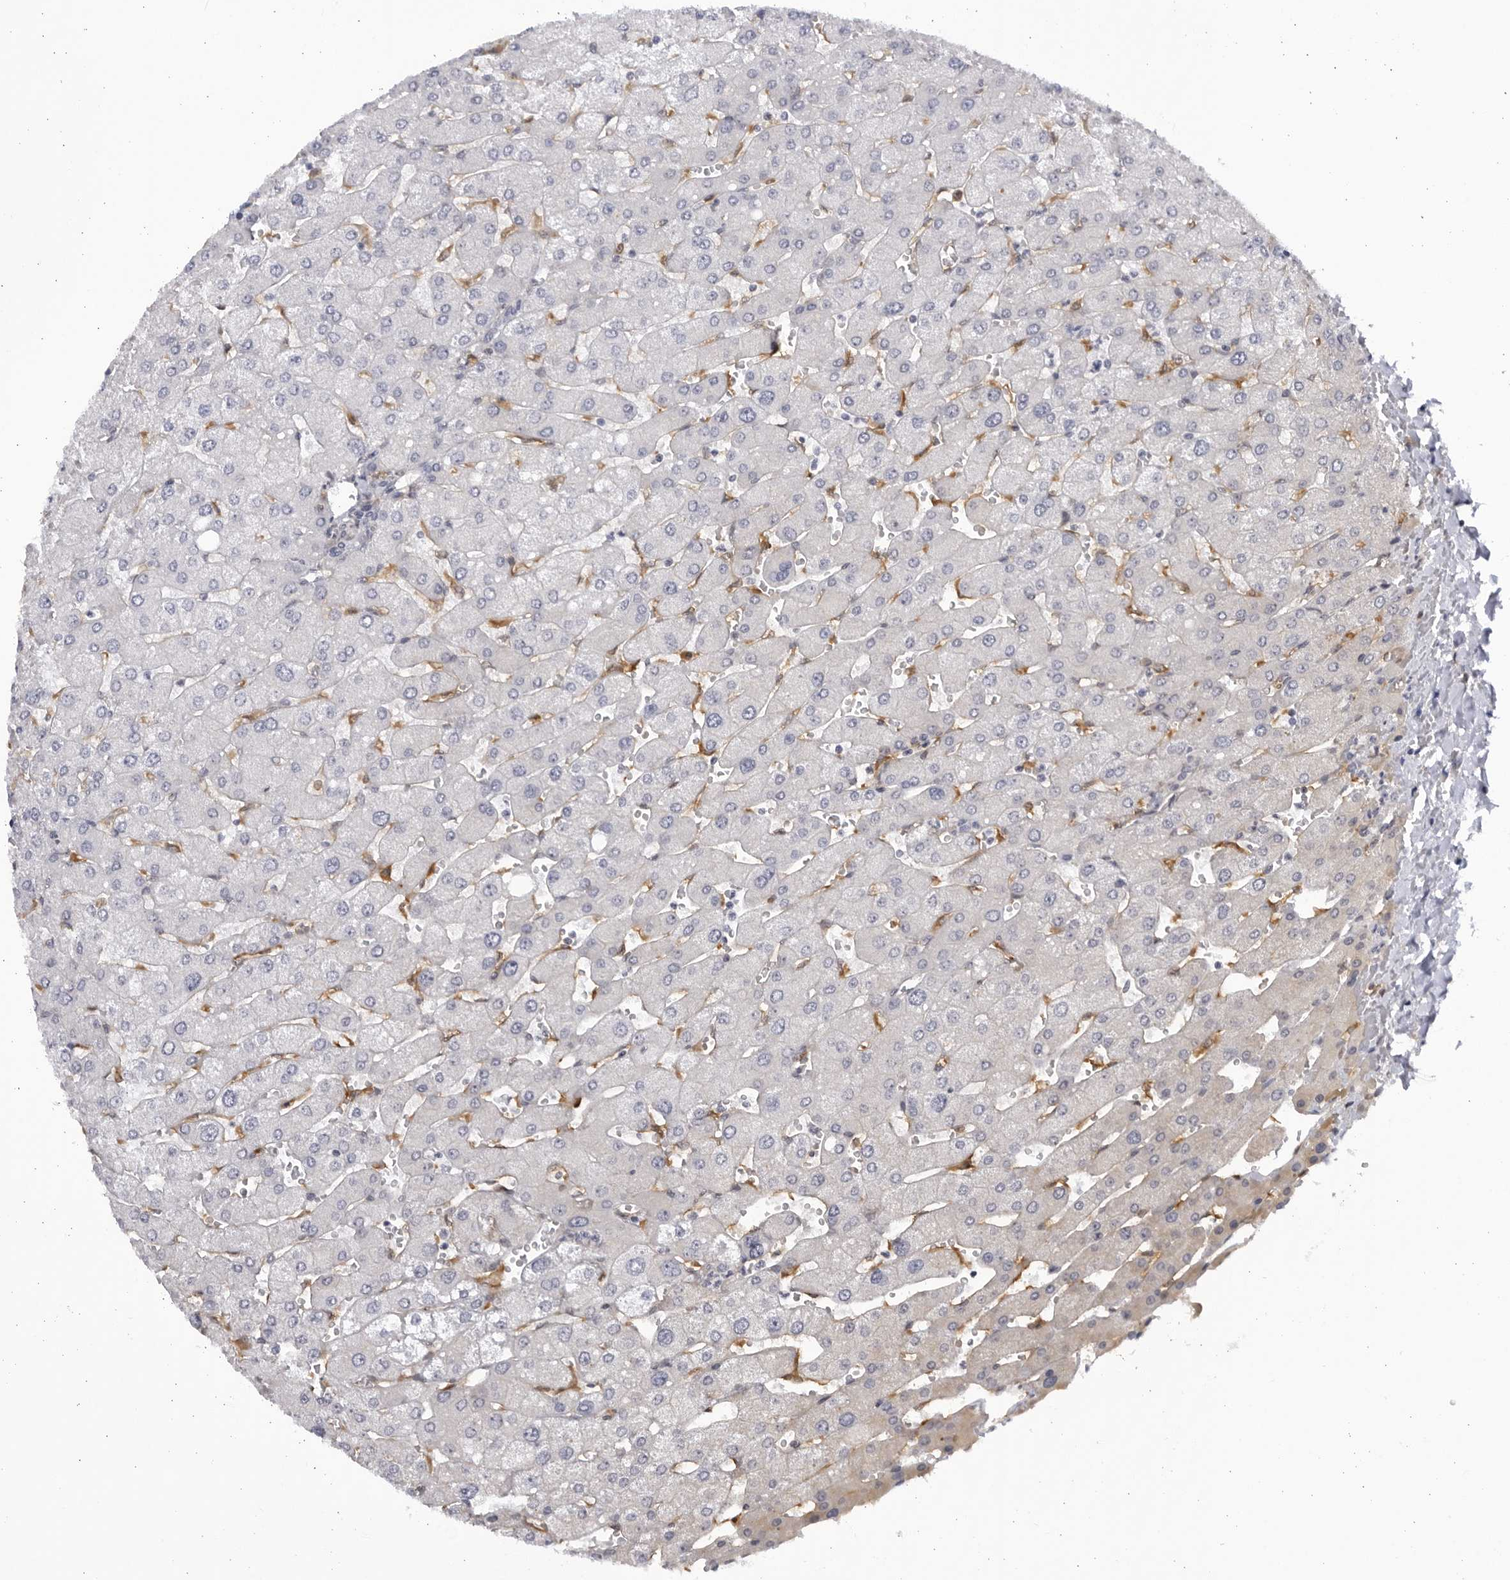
{"staining": {"intensity": "negative", "quantity": "none", "location": "none"}, "tissue": "liver", "cell_type": "Cholangiocytes", "image_type": "normal", "snomed": [{"axis": "morphology", "description": "Normal tissue, NOS"}, {"axis": "topography", "description": "Liver"}], "caption": "Immunohistochemistry (IHC) micrograph of benign human liver stained for a protein (brown), which demonstrates no expression in cholangiocytes.", "gene": "BMP2K", "patient": {"sex": "male", "age": 55}}